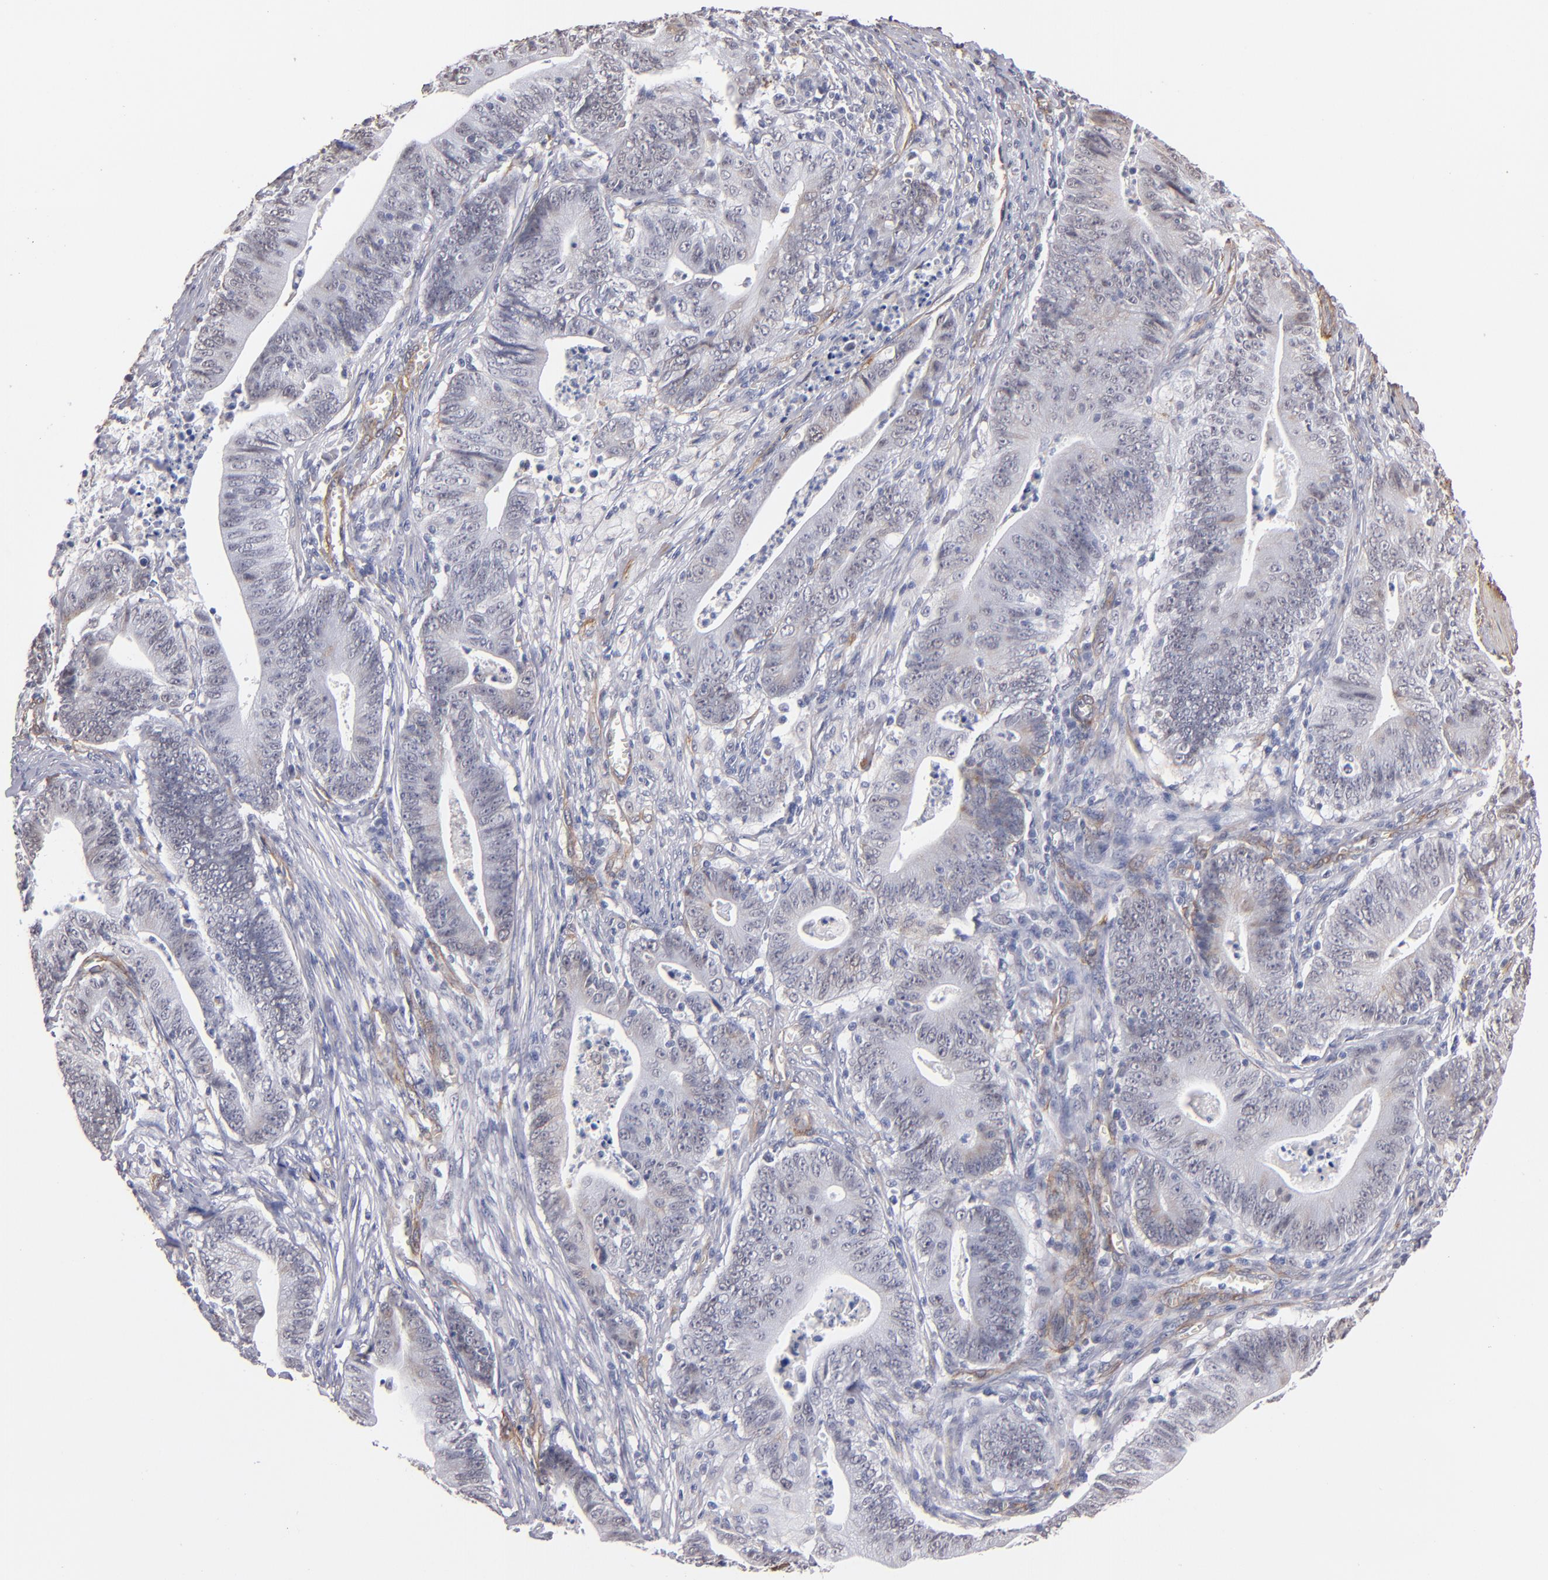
{"staining": {"intensity": "negative", "quantity": "none", "location": "none"}, "tissue": "stomach cancer", "cell_type": "Tumor cells", "image_type": "cancer", "snomed": [{"axis": "morphology", "description": "Adenocarcinoma, NOS"}, {"axis": "topography", "description": "Stomach, lower"}], "caption": "This photomicrograph is of stomach adenocarcinoma stained with immunohistochemistry to label a protein in brown with the nuclei are counter-stained blue. There is no expression in tumor cells.", "gene": "LAMC1", "patient": {"sex": "female", "age": 86}}